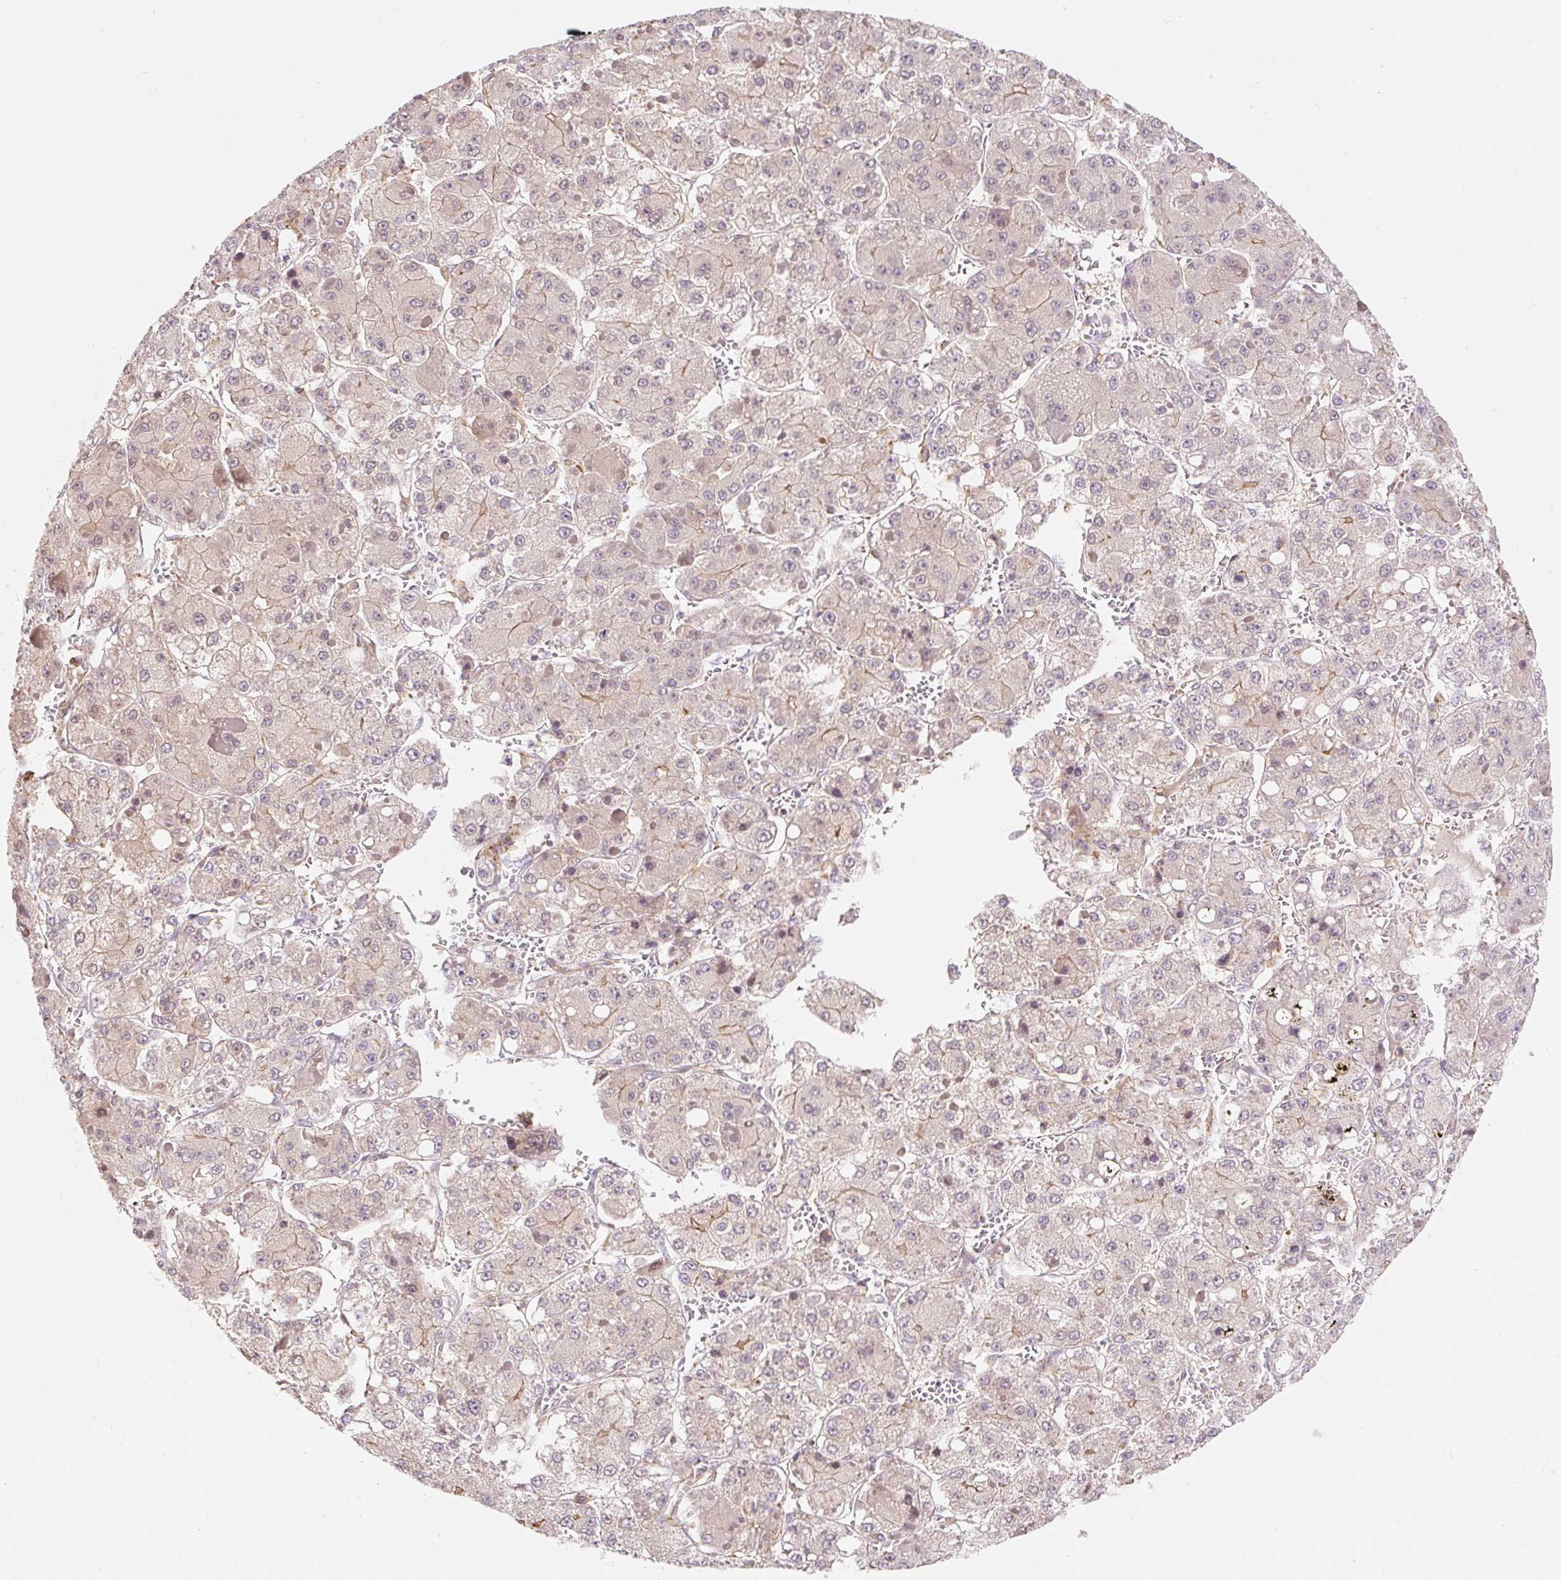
{"staining": {"intensity": "weak", "quantity": "<25%", "location": "cytoplasmic/membranous"}, "tissue": "liver cancer", "cell_type": "Tumor cells", "image_type": "cancer", "snomed": [{"axis": "morphology", "description": "Carcinoma, Hepatocellular, NOS"}, {"axis": "topography", "description": "Liver"}], "caption": "Liver cancer was stained to show a protein in brown. There is no significant expression in tumor cells.", "gene": "EMC10", "patient": {"sex": "female", "age": 73}}